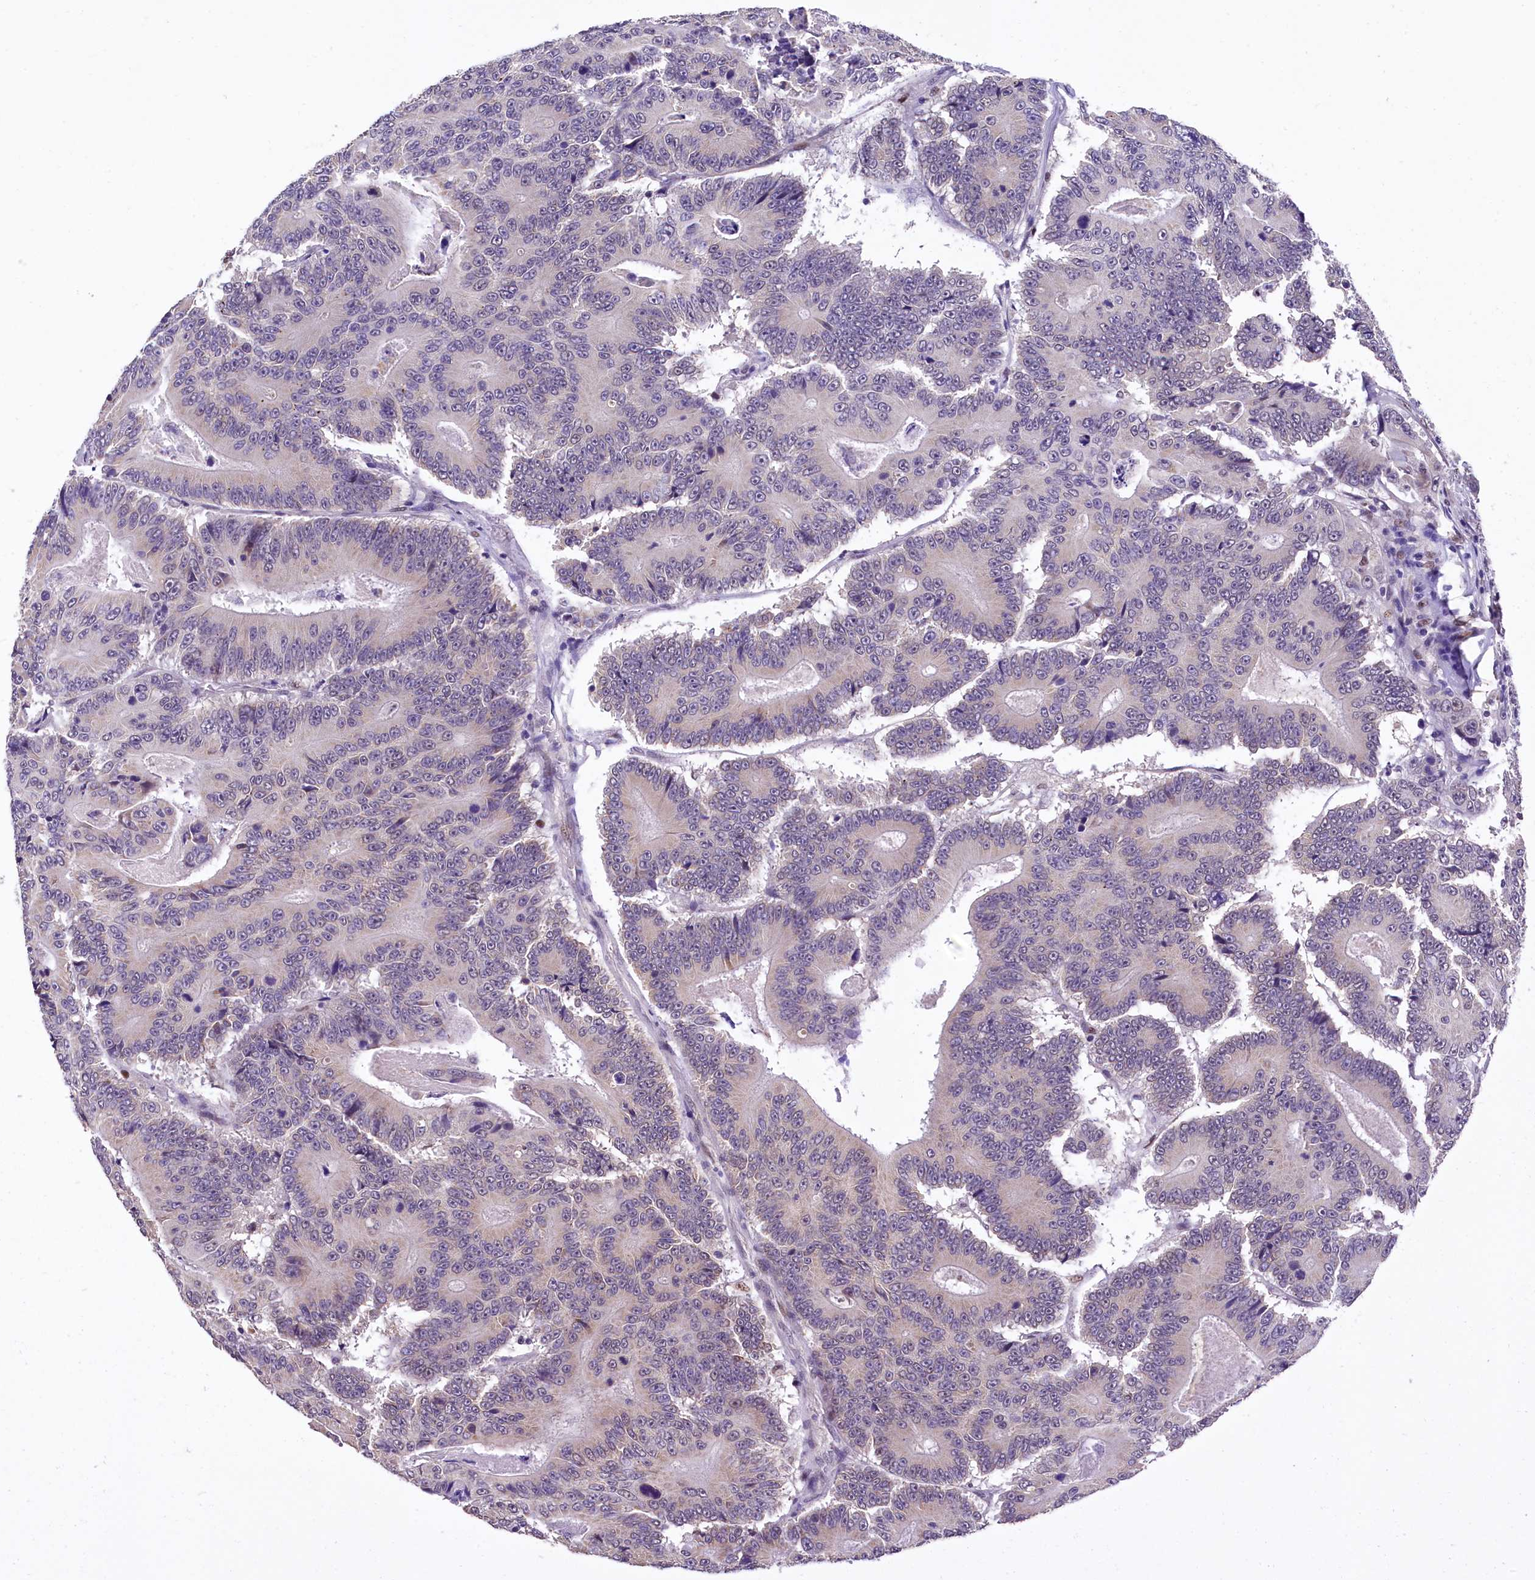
{"staining": {"intensity": "negative", "quantity": "none", "location": "none"}, "tissue": "colorectal cancer", "cell_type": "Tumor cells", "image_type": "cancer", "snomed": [{"axis": "morphology", "description": "Adenocarcinoma, NOS"}, {"axis": "topography", "description": "Colon"}], "caption": "There is no significant staining in tumor cells of colorectal adenocarcinoma.", "gene": "HECTD4", "patient": {"sex": "male", "age": 83}}